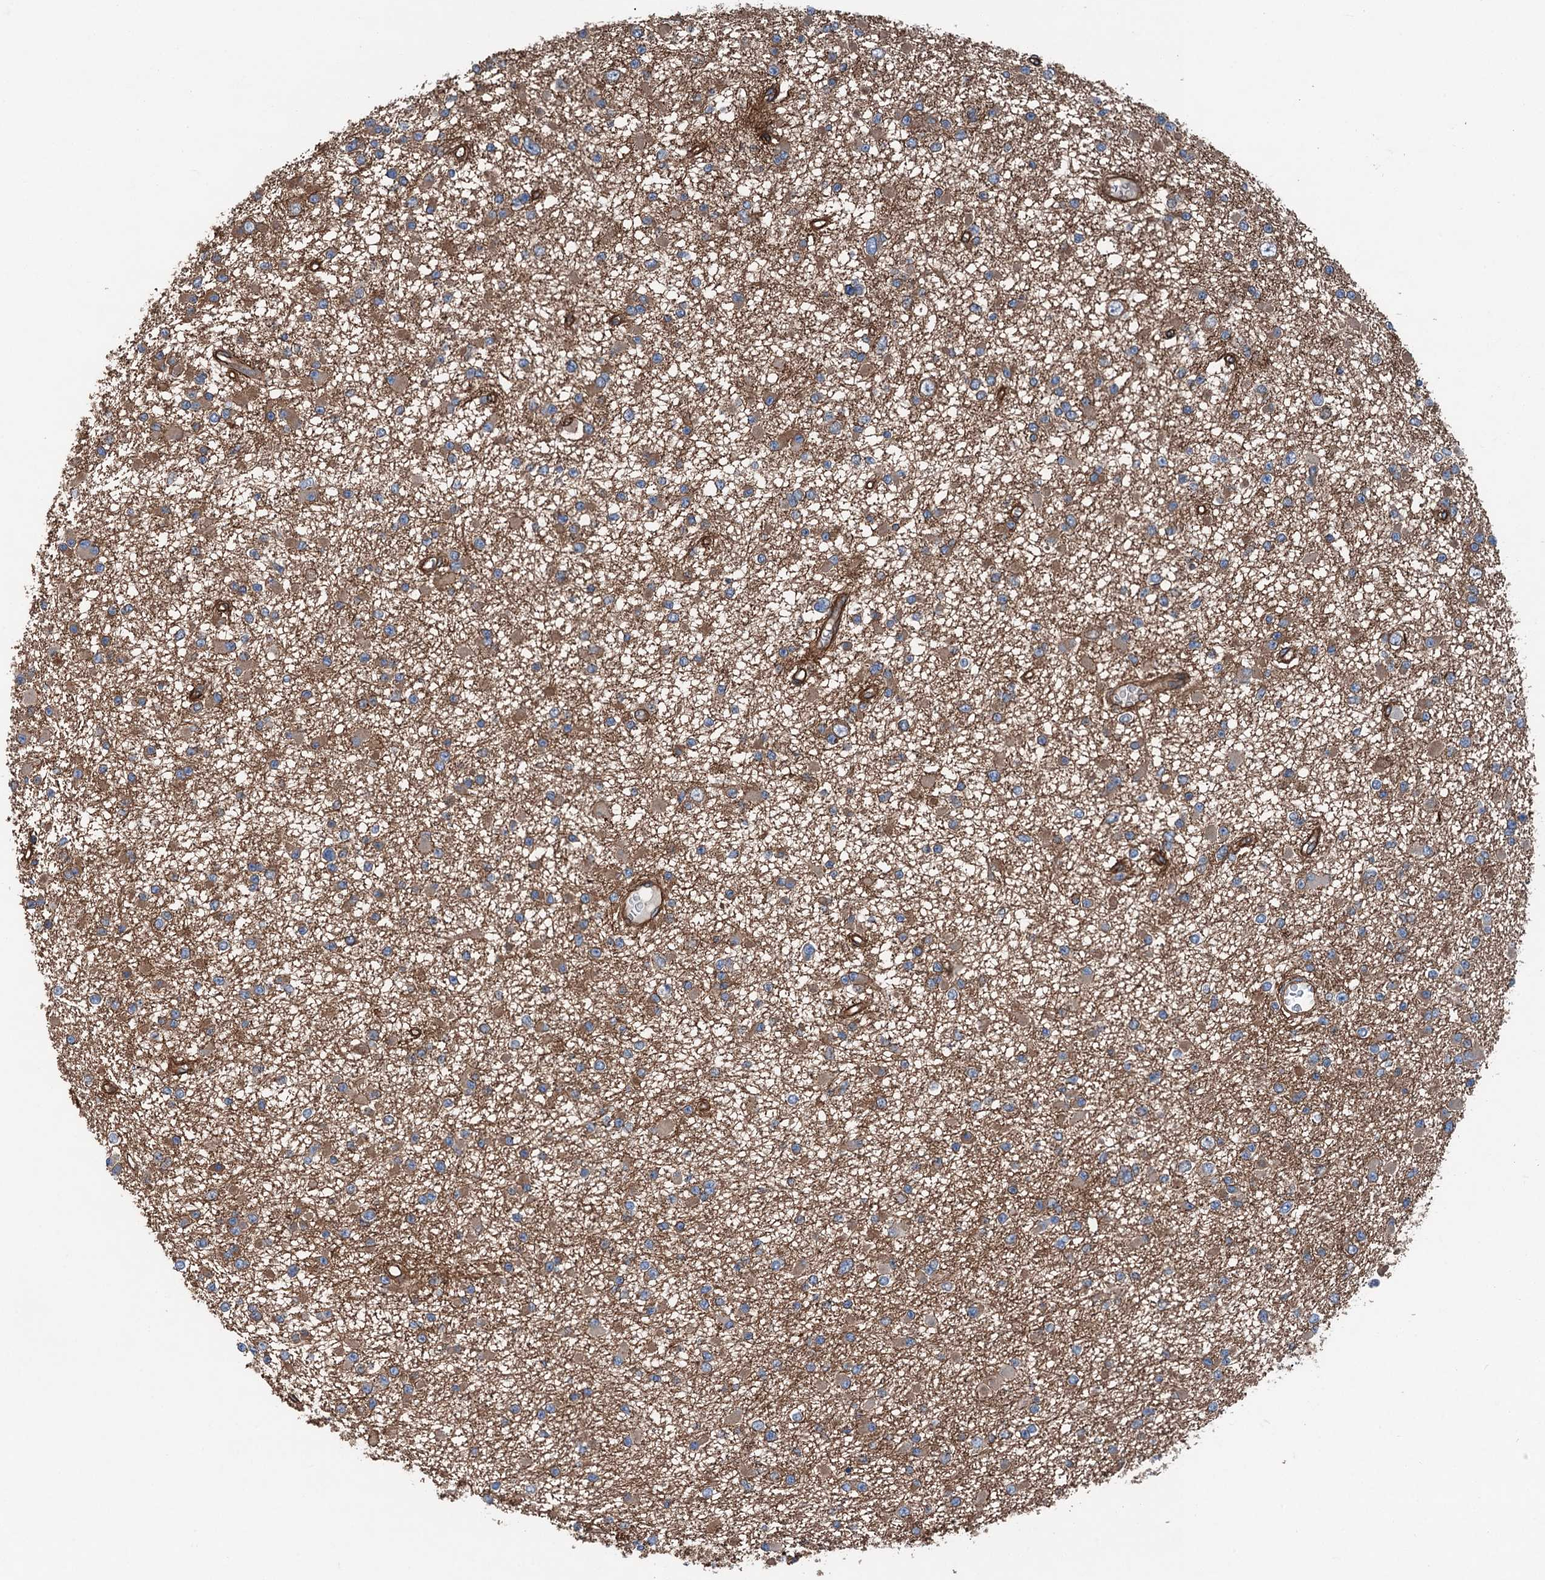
{"staining": {"intensity": "moderate", "quantity": ">75%", "location": "cytoplasmic/membranous"}, "tissue": "glioma", "cell_type": "Tumor cells", "image_type": "cancer", "snomed": [{"axis": "morphology", "description": "Glioma, malignant, Low grade"}, {"axis": "topography", "description": "Brain"}], "caption": "Protein expression analysis of human low-grade glioma (malignant) reveals moderate cytoplasmic/membranous staining in approximately >75% of tumor cells.", "gene": "NMRAL1", "patient": {"sex": "female", "age": 22}}